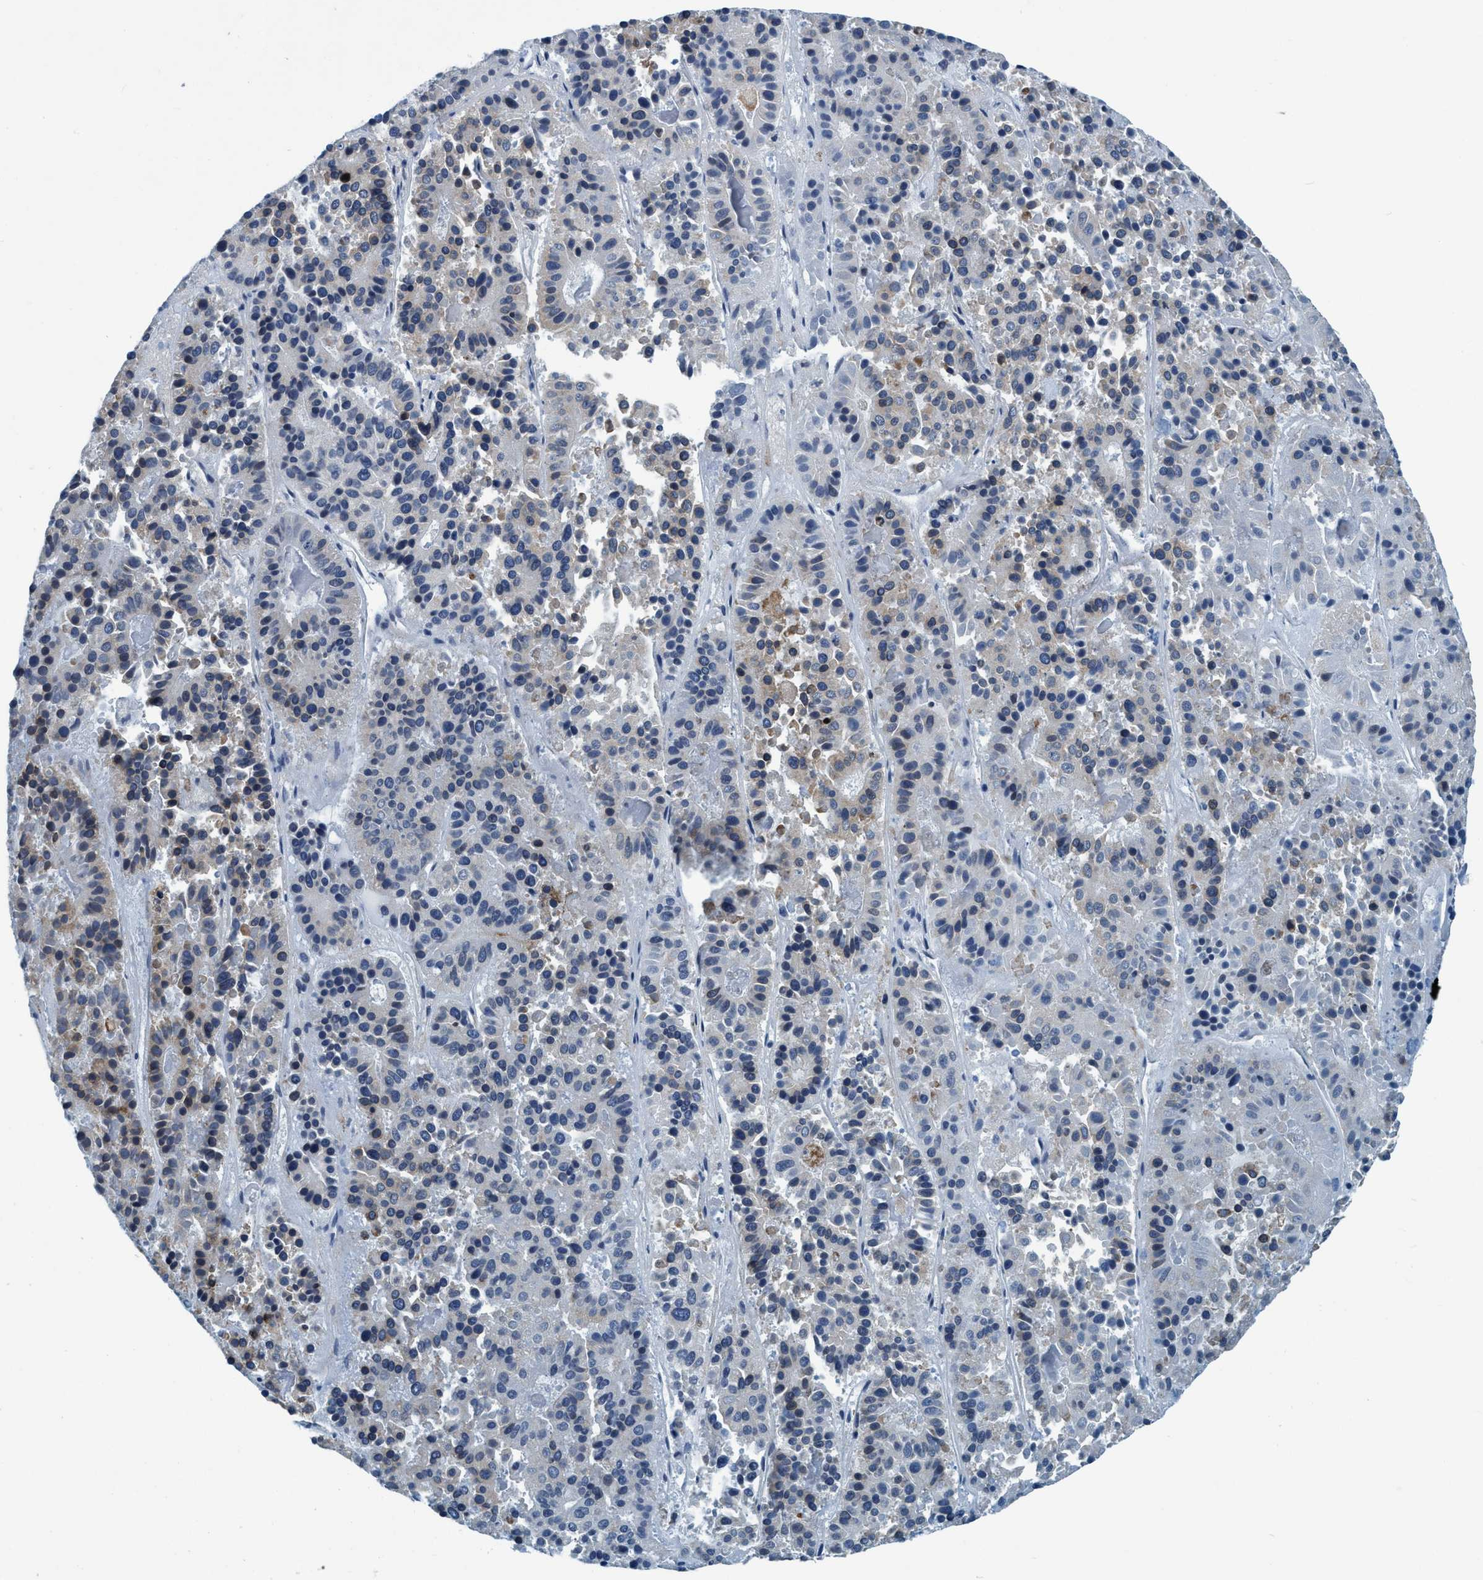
{"staining": {"intensity": "negative", "quantity": "none", "location": "none"}, "tissue": "pancreatic cancer", "cell_type": "Tumor cells", "image_type": "cancer", "snomed": [{"axis": "morphology", "description": "Adenocarcinoma, NOS"}, {"axis": "topography", "description": "Pancreas"}], "caption": "This micrograph is of pancreatic cancer (adenocarcinoma) stained with immunohistochemistry (IHC) to label a protein in brown with the nuclei are counter-stained blue. There is no expression in tumor cells.", "gene": "ARMC9", "patient": {"sex": "male", "age": 50}}